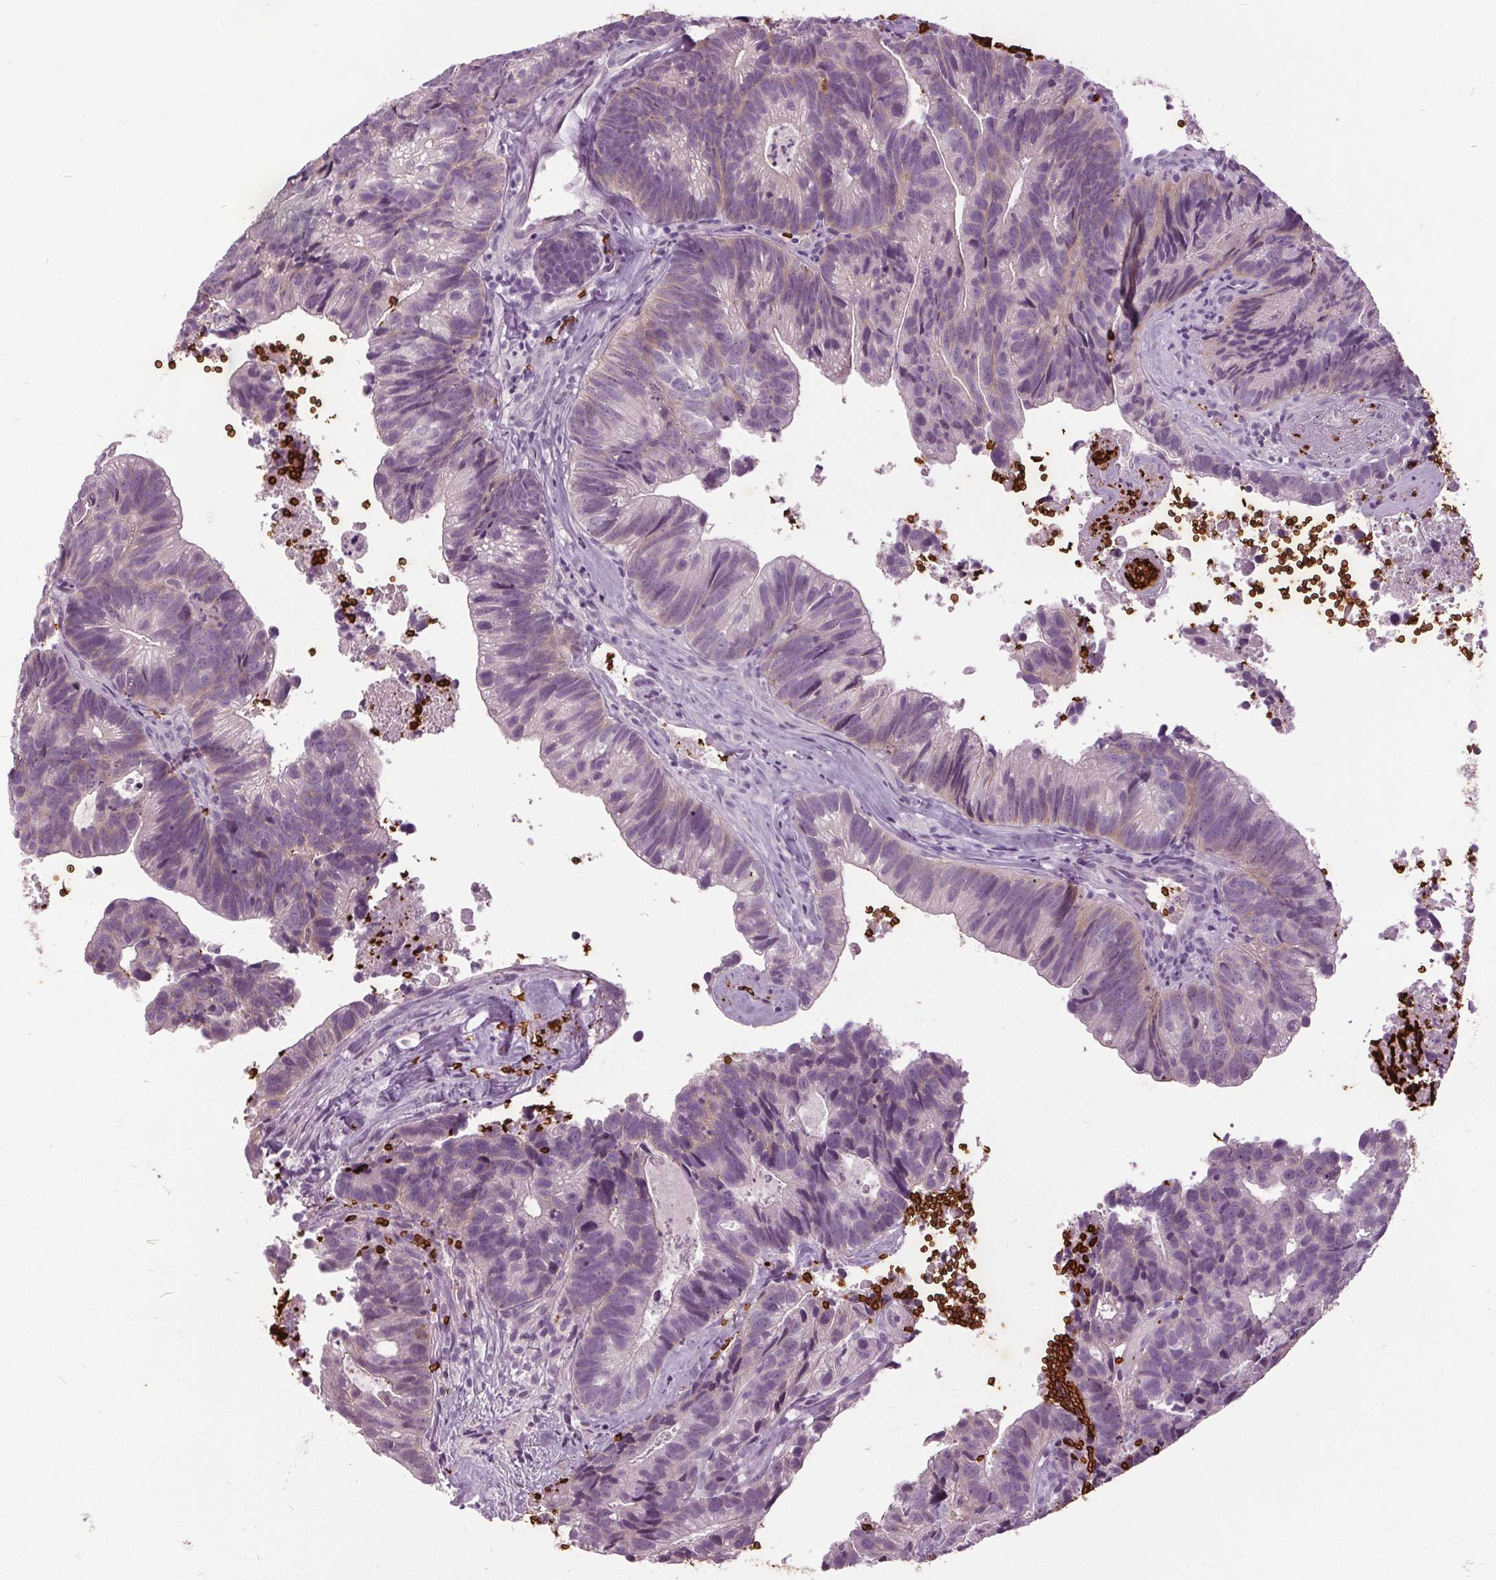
{"staining": {"intensity": "negative", "quantity": "none", "location": "none"}, "tissue": "head and neck cancer", "cell_type": "Tumor cells", "image_type": "cancer", "snomed": [{"axis": "morphology", "description": "Adenocarcinoma, NOS"}, {"axis": "topography", "description": "Head-Neck"}], "caption": "High power microscopy histopathology image of an immunohistochemistry (IHC) image of head and neck cancer, revealing no significant expression in tumor cells.", "gene": "SLC4A1", "patient": {"sex": "male", "age": 62}}